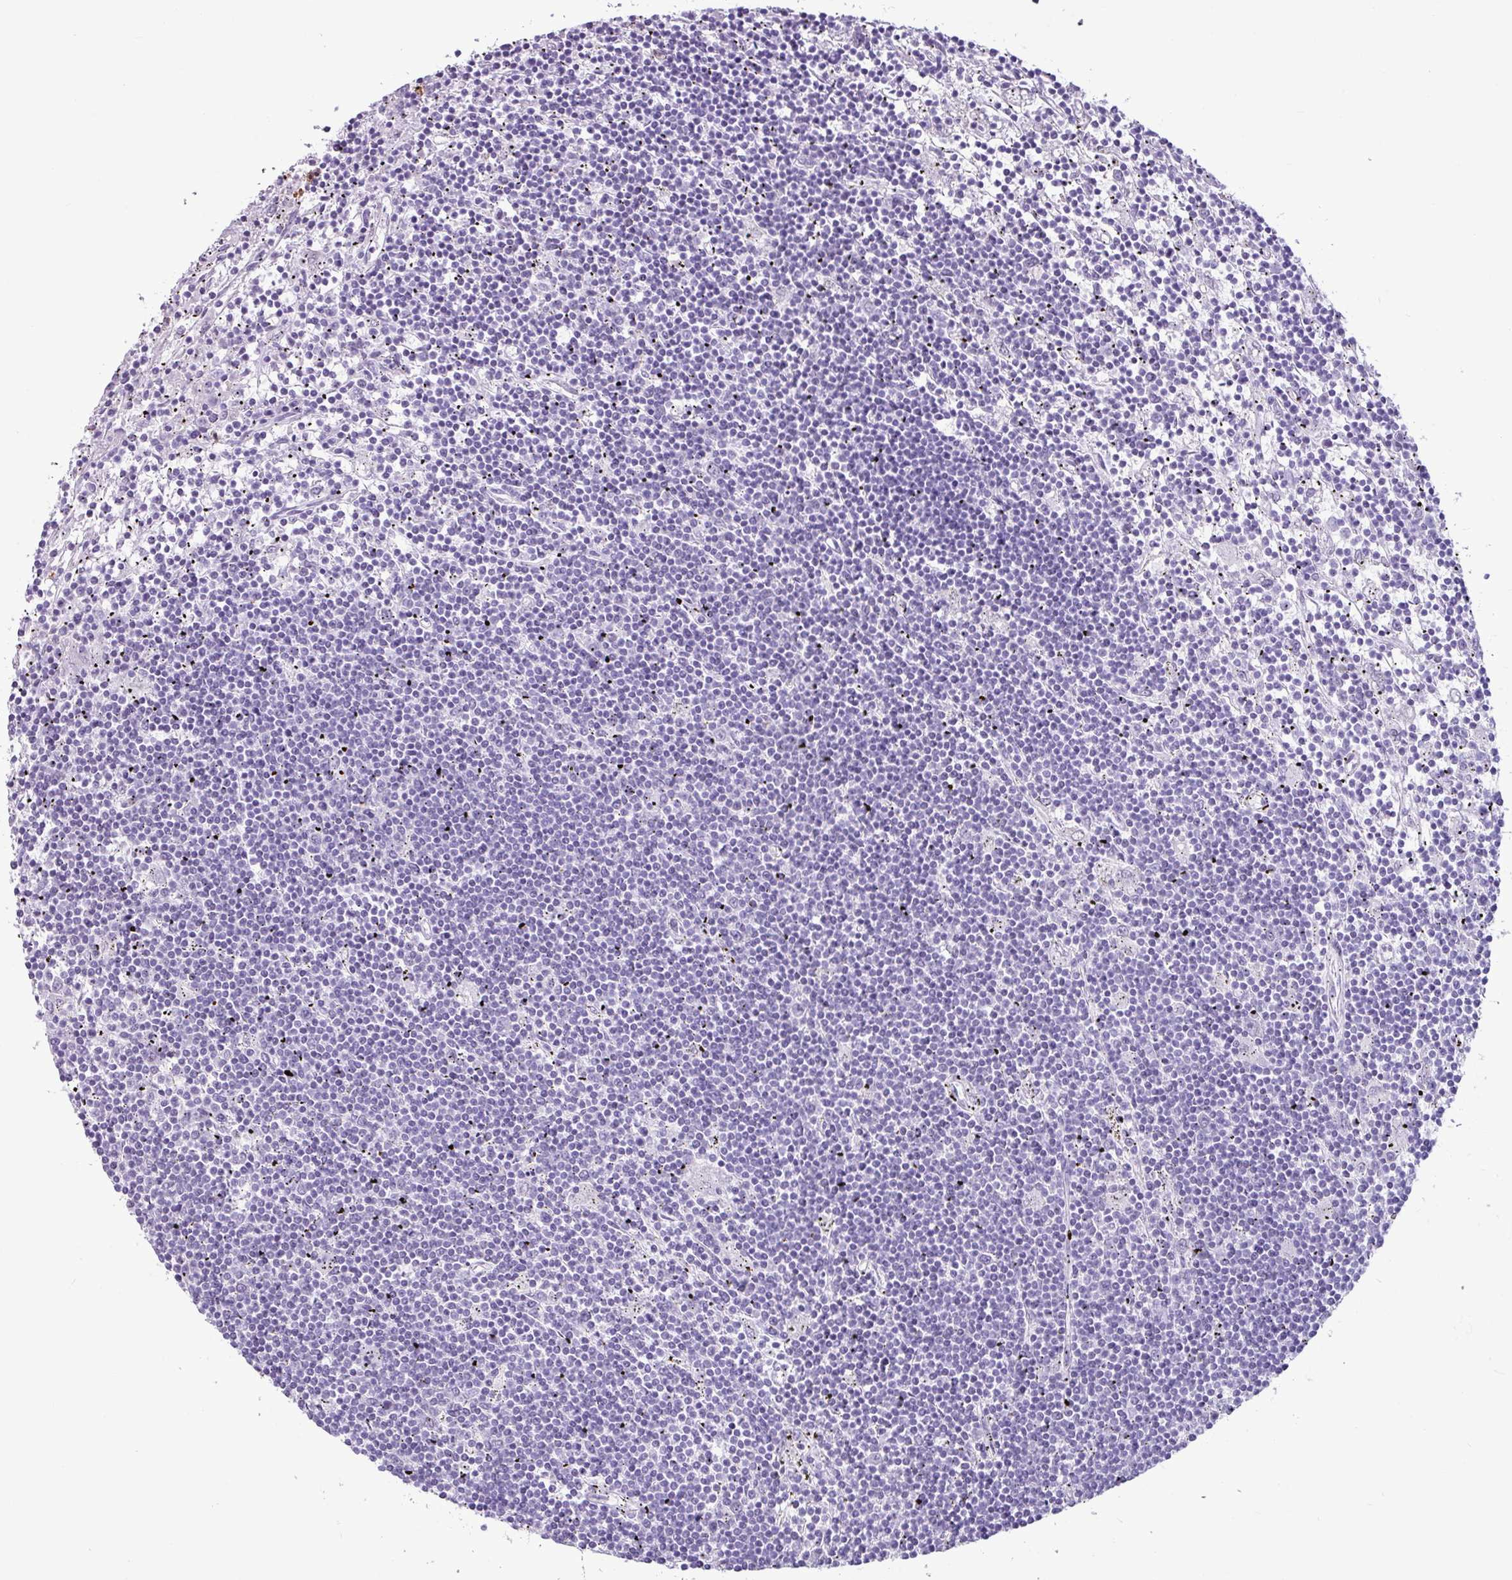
{"staining": {"intensity": "negative", "quantity": "none", "location": "none"}, "tissue": "lymphoma", "cell_type": "Tumor cells", "image_type": "cancer", "snomed": [{"axis": "morphology", "description": "Malignant lymphoma, non-Hodgkin's type, Low grade"}, {"axis": "topography", "description": "Spleen"}], "caption": "DAB immunohistochemical staining of low-grade malignant lymphoma, non-Hodgkin's type exhibits no significant expression in tumor cells.", "gene": "AMY1B", "patient": {"sex": "male", "age": 76}}